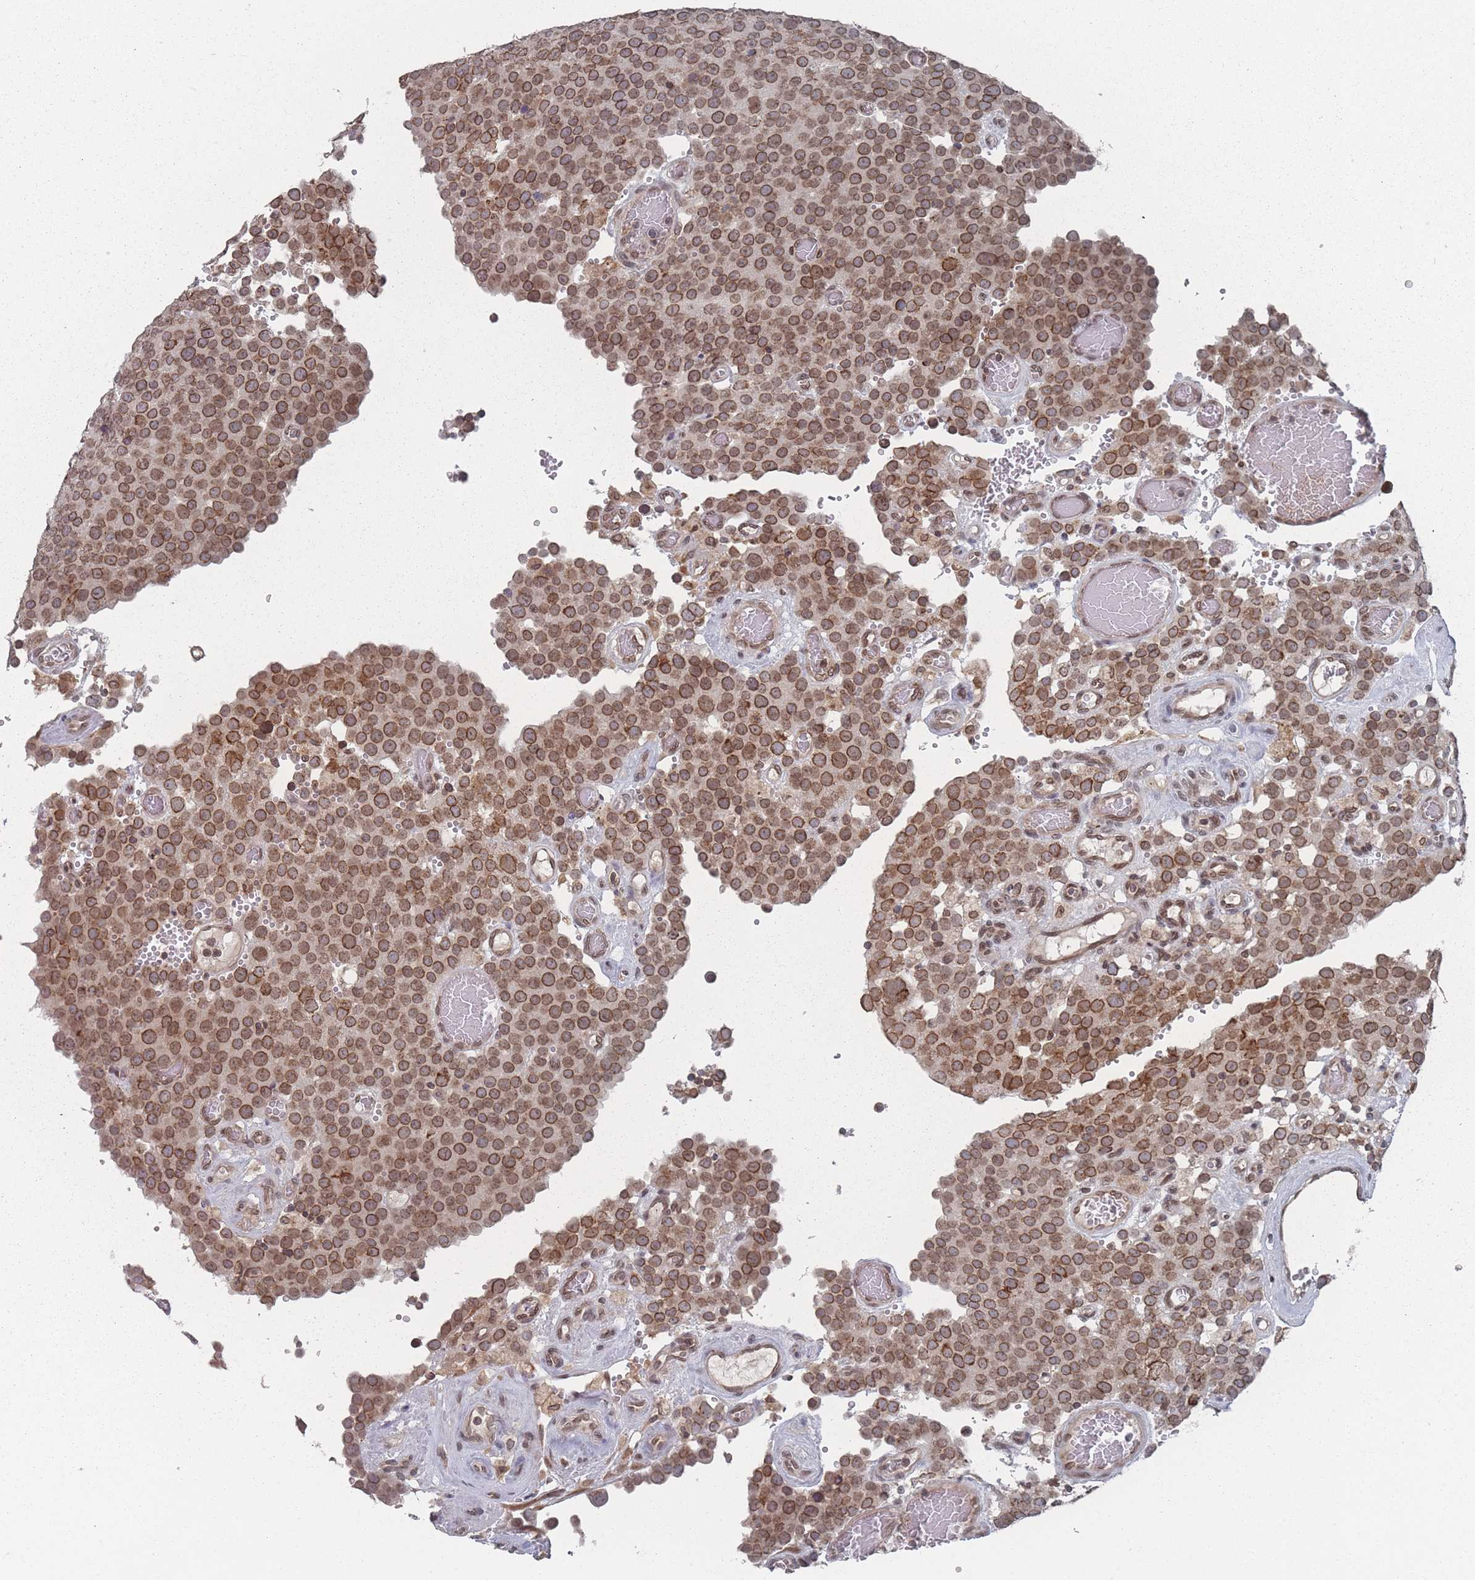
{"staining": {"intensity": "moderate", "quantity": ">75%", "location": "cytoplasmic/membranous,nuclear"}, "tissue": "testis cancer", "cell_type": "Tumor cells", "image_type": "cancer", "snomed": [{"axis": "morphology", "description": "Normal tissue, NOS"}, {"axis": "morphology", "description": "Seminoma, NOS"}, {"axis": "topography", "description": "Testis"}], "caption": "Protein staining exhibits moderate cytoplasmic/membranous and nuclear expression in approximately >75% of tumor cells in testis cancer.", "gene": "TBC1D25", "patient": {"sex": "male", "age": 71}}